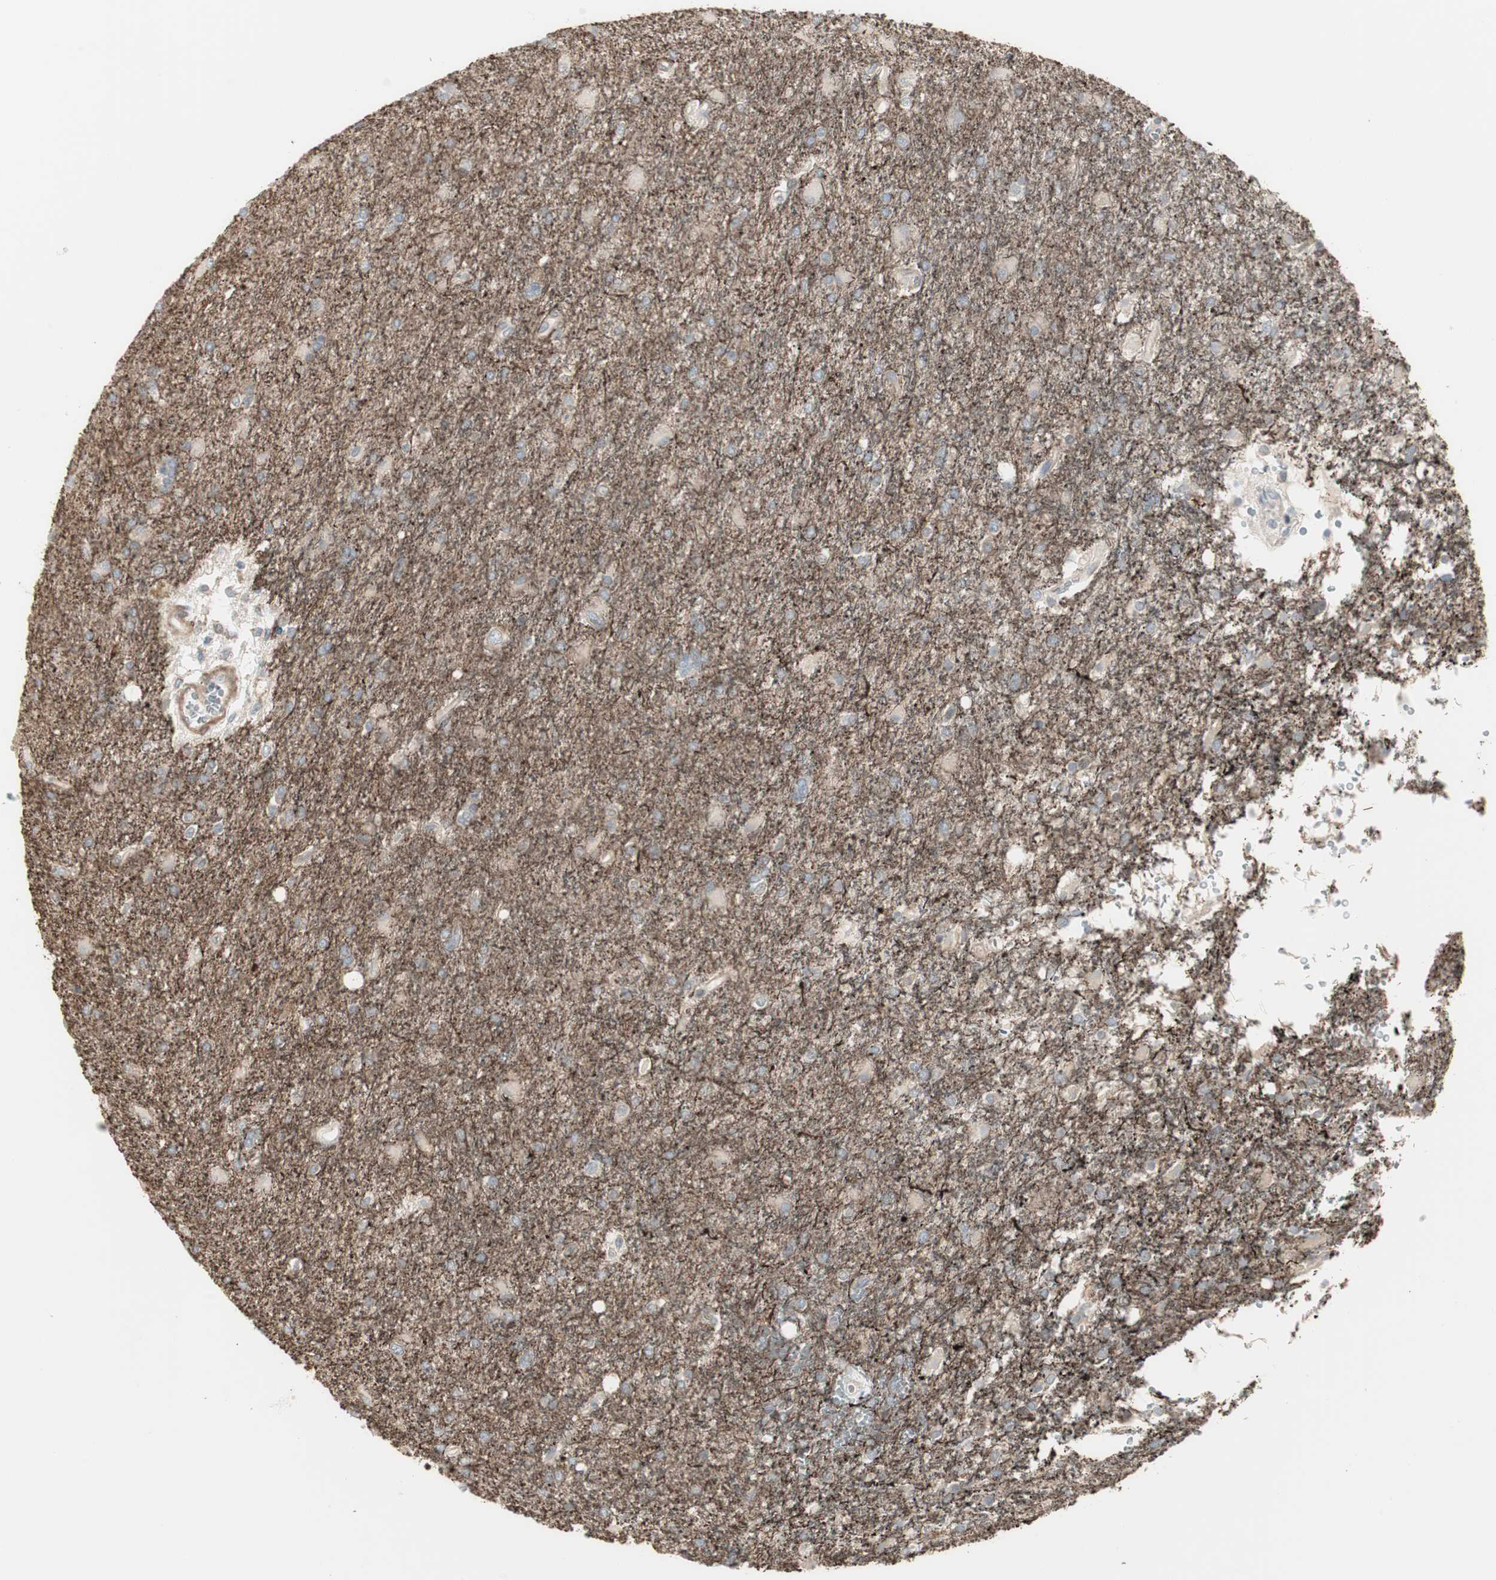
{"staining": {"intensity": "negative", "quantity": "none", "location": "none"}, "tissue": "glioma", "cell_type": "Tumor cells", "image_type": "cancer", "snomed": [{"axis": "morphology", "description": "Glioma, malignant, High grade"}, {"axis": "topography", "description": "Brain"}], "caption": "DAB (3,3'-diaminobenzidine) immunohistochemical staining of glioma demonstrates no significant positivity in tumor cells.", "gene": "DMPK", "patient": {"sex": "male", "age": 71}}